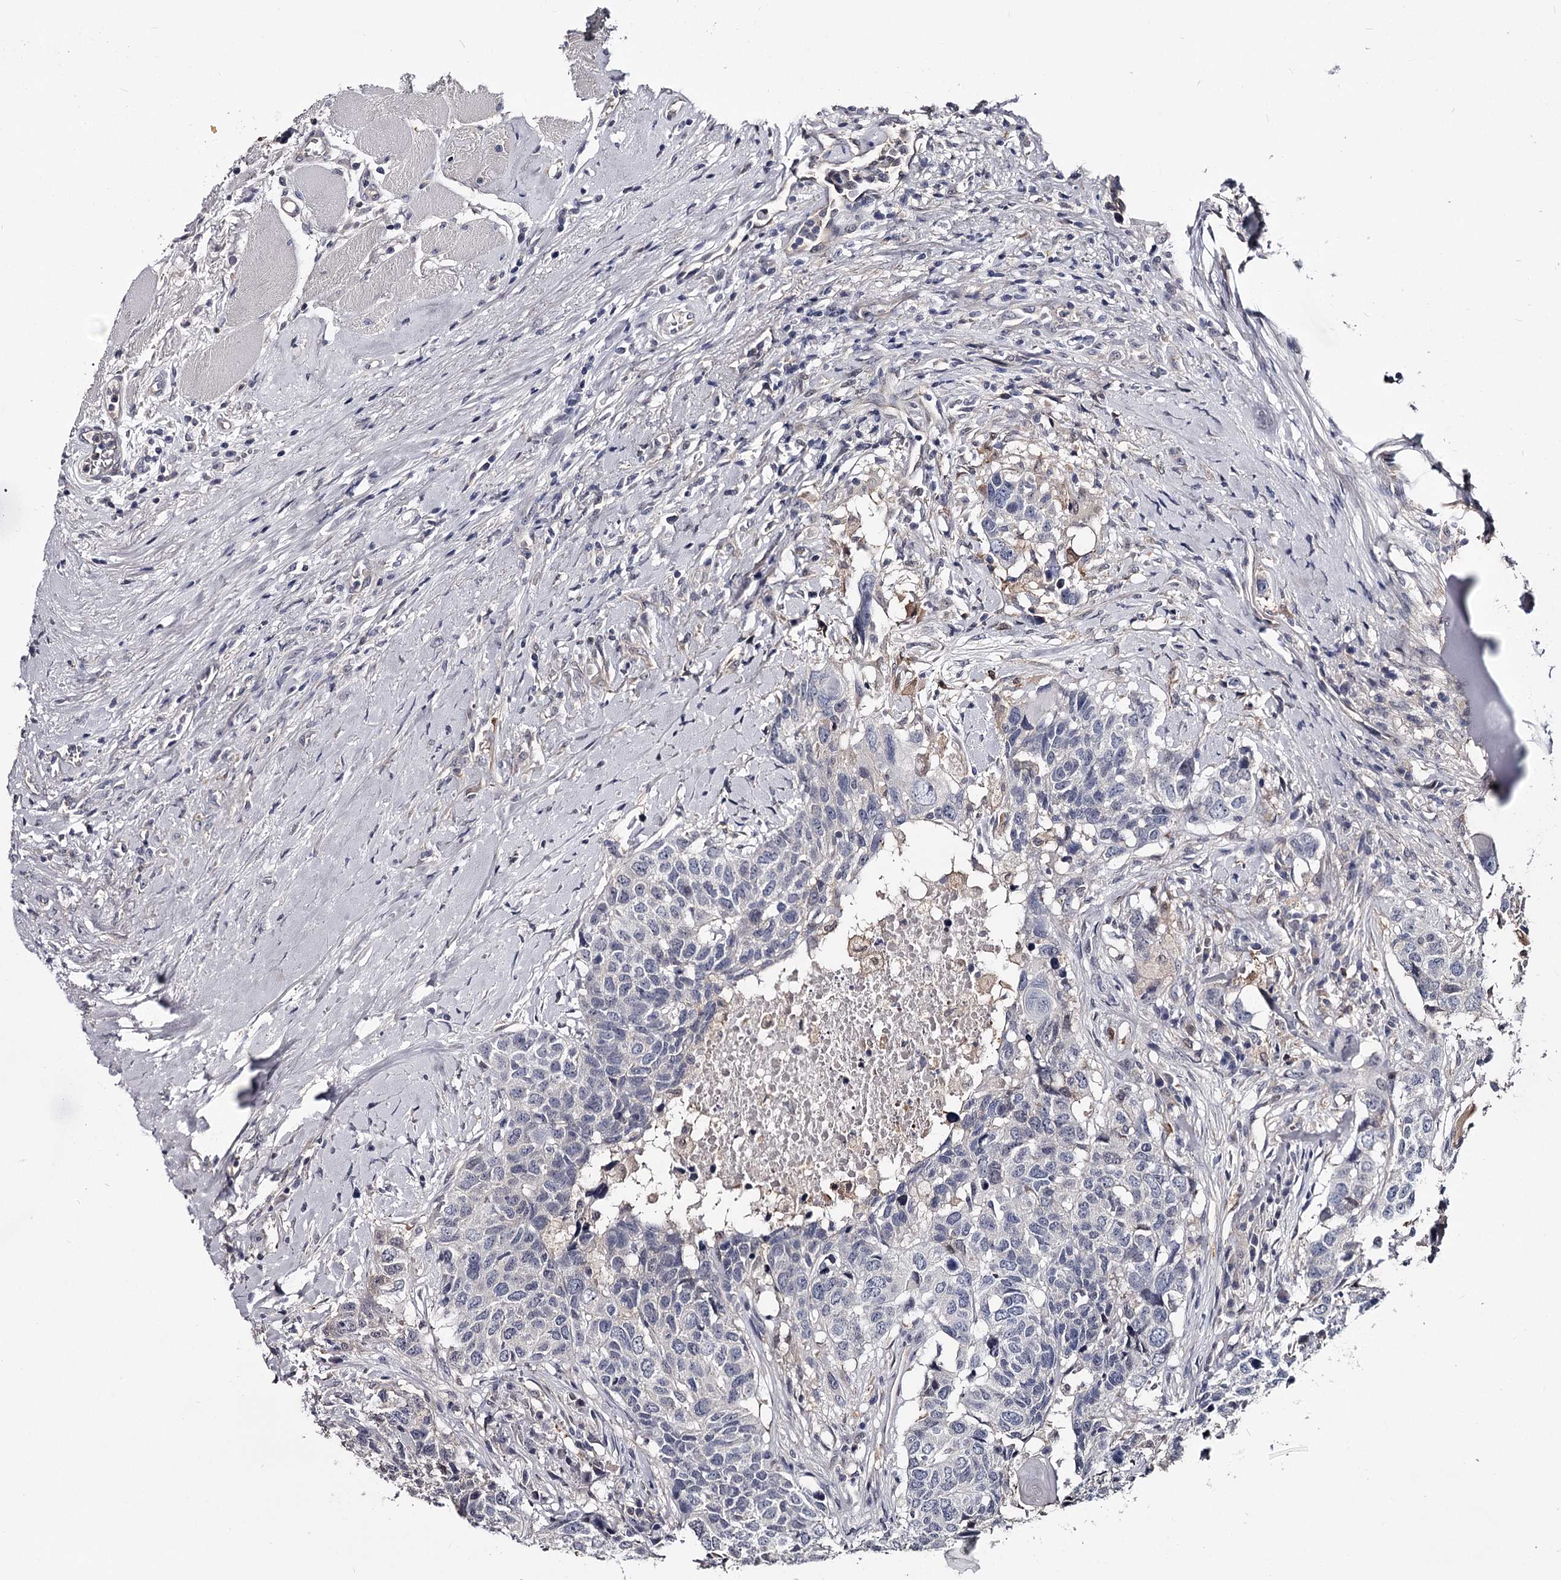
{"staining": {"intensity": "negative", "quantity": "none", "location": "none"}, "tissue": "head and neck cancer", "cell_type": "Tumor cells", "image_type": "cancer", "snomed": [{"axis": "morphology", "description": "Squamous cell carcinoma, NOS"}, {"axis": "topography", "description": "Head-Neck"}], "caption": "Immunohistochemical staining of head and neck squamous cell carcinoma exhibits no significant positivity in tumor cells.", "gene": "GSTO1", "patient": {"sex": "male", "age": 66}}